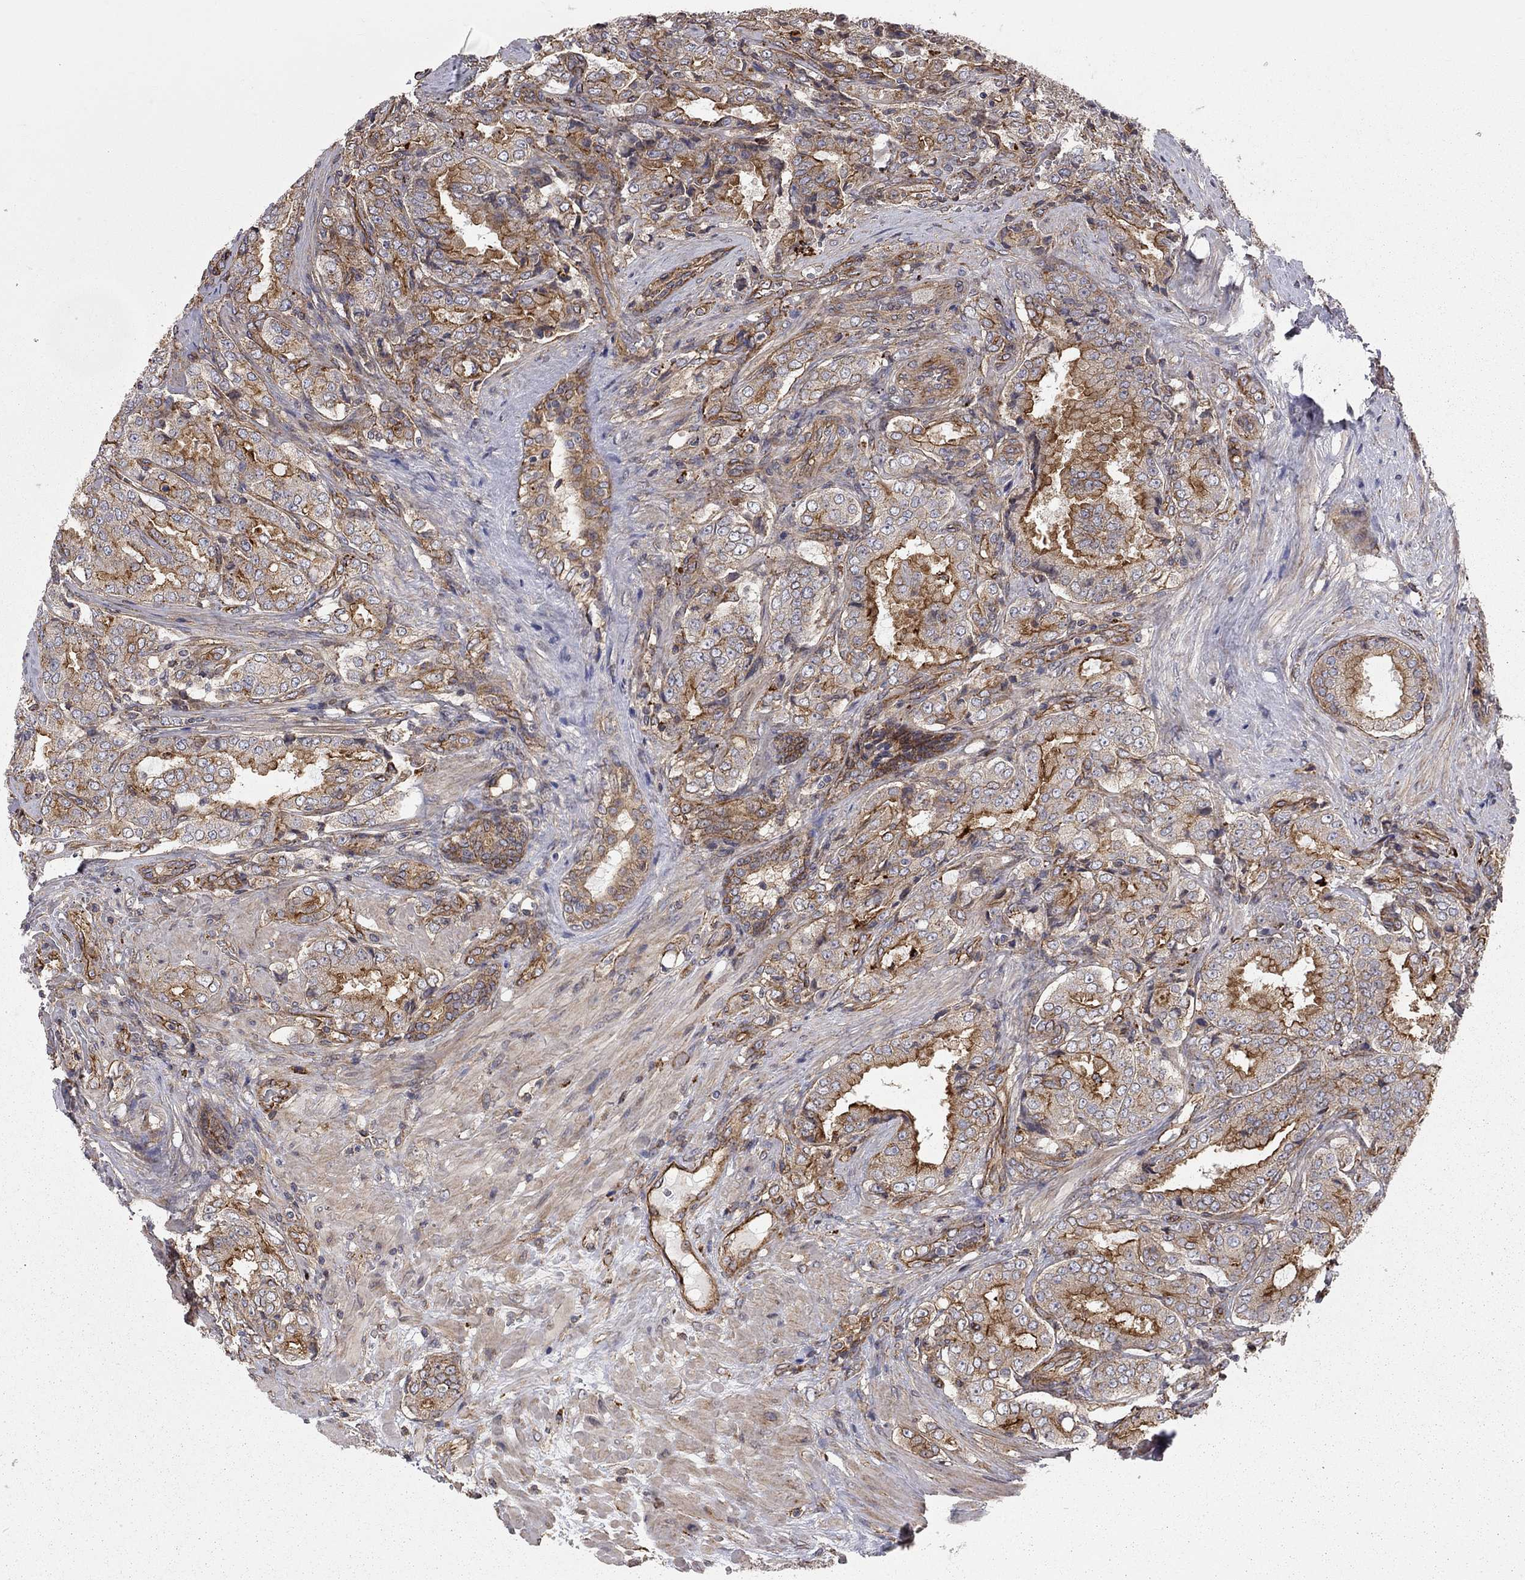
{"staining": {"intensity": "strong", "quantity": "25%-75%", "location": "cytoplasmic/membranous"}, "tissue": "prostate cancer", "cell_type": "Tumor cells", "image_type": "cancer", "snomed": [{"axis": "morphology", "description": "Adenocarcinoma, NOS"}, {"axis": "topography", "description": "Prostate"}], "caption": "Prostate cancer stained with a brown dye reveals strong cytoplasmic/membranous positive staining in about 25%-75% of tumor cells.", "gene": "RASEF", "patient": {"sex": "male", "age": 65}}